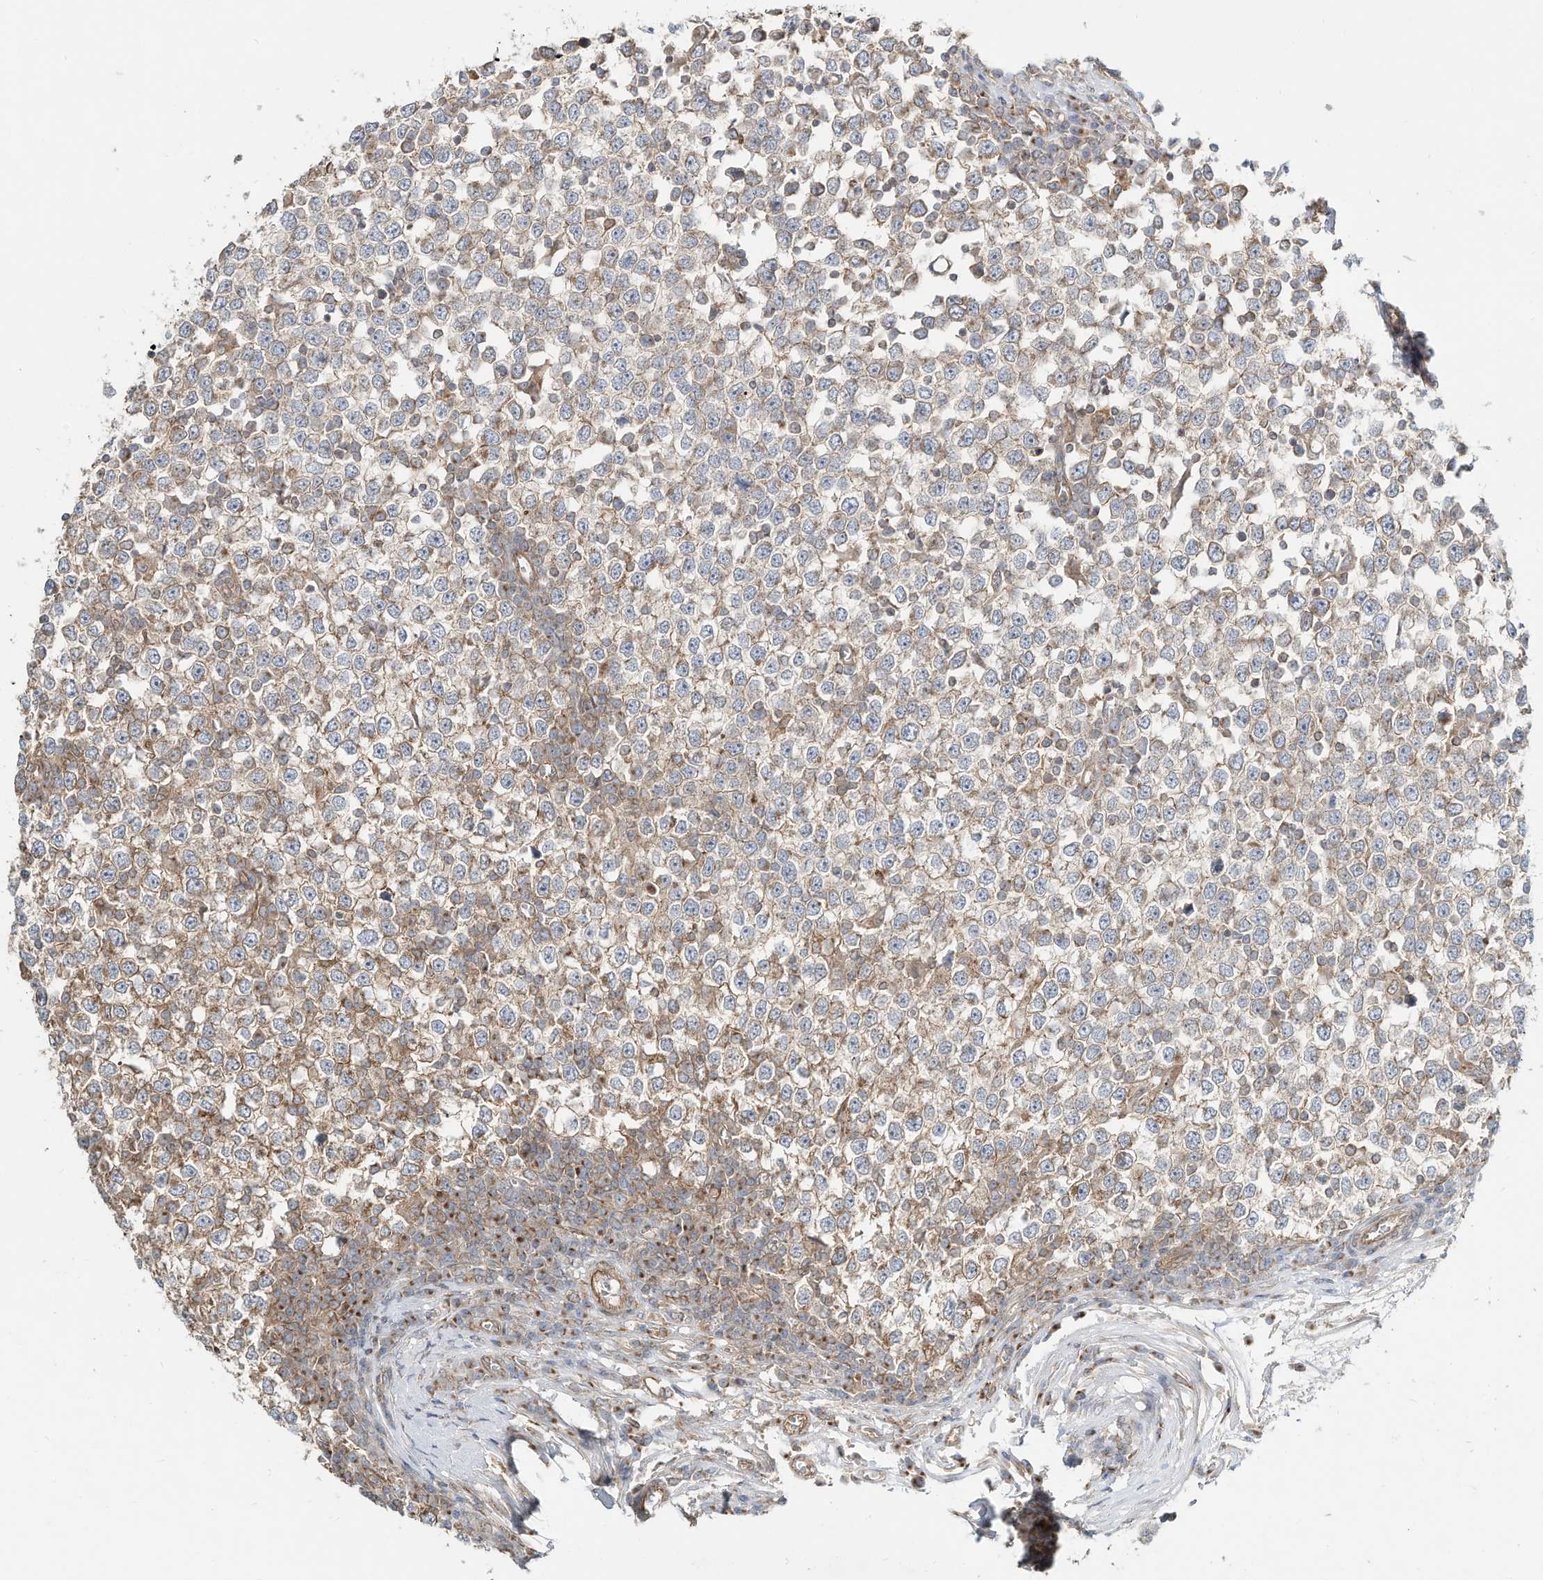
{"staining": {"intensity": "moderate", "quantity": "25%-75%", "location": "cytoplasmic/membranous"}, "tissue": "testis cancer", "cell_type": "Tumor cells", "image_type": "cancer", "snomed": [{"axis": "morphology", "description": "Seminoma, NOS"}, {"axis": "topography", "description": "Testis"}], "caption": "The image shows staining of testis cancer, revealing moderate cytoplasmic/membranous protein expression (brown color) within tumor cells.", "gene": "CUX1", "patient": {"sex": "male", "age": 65}}